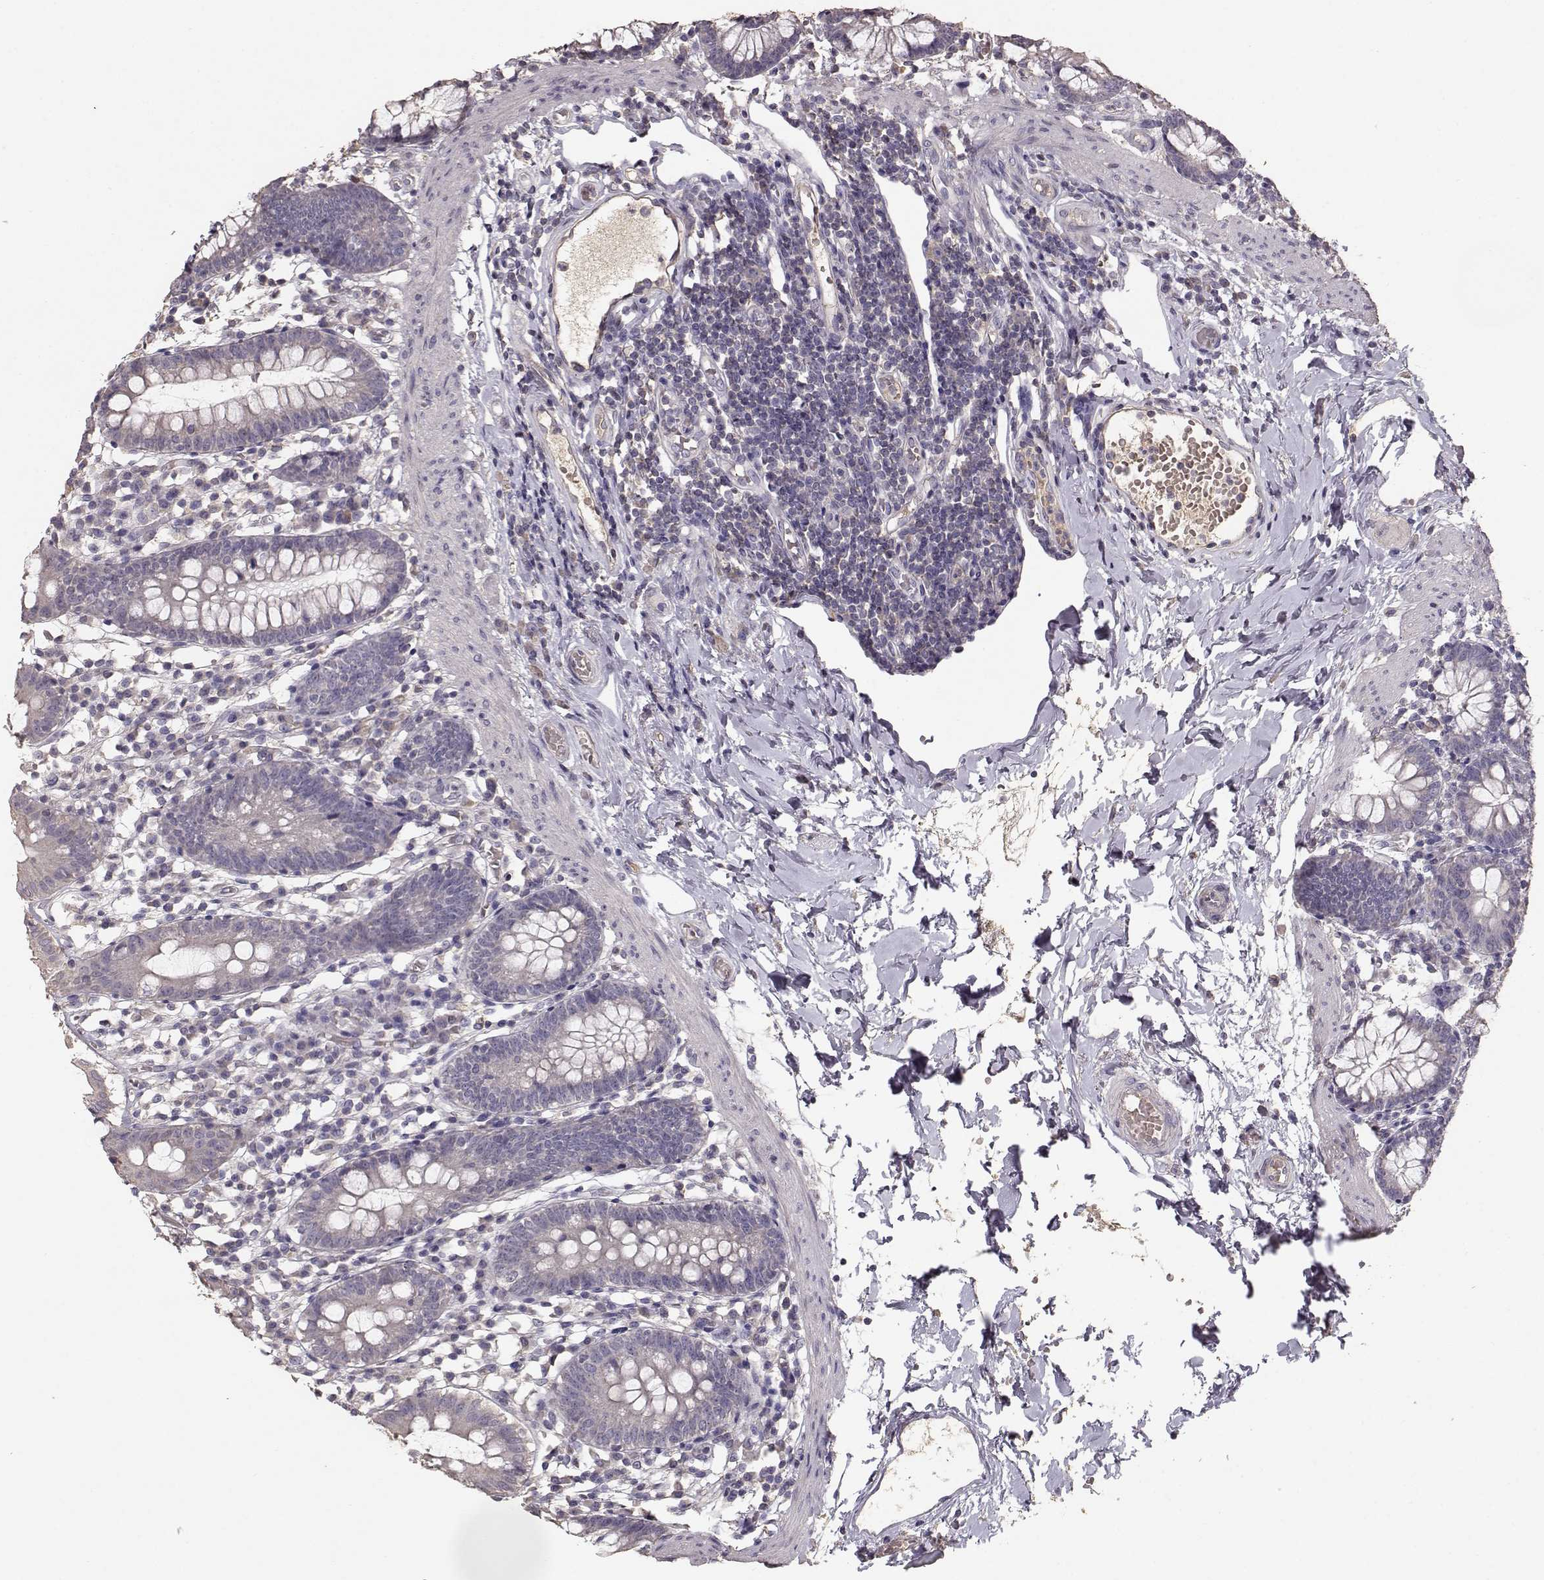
{"staining": {"intensity": "weak", "quantity": "<25%", "location": "cytoplasmic/membranous"}, "tissue": "small intestine", "cell_type": "Glandular cells", "image_type": "normal", "snomed": [{"axis": "morphology", "description": "Normal tissue, NOS"}, {"axis": "topography", "description": "Small intestine"}], "caption": "There is no significant expression in glandular cells of small intestine. Brightfield microscopy of immunohistochemistry (IHC) stained with DAB (brown) and hematoxylin (blue), captured at high magnification.", "gene": "PMCH", "patient": {"sex": "female", "age": 90}}